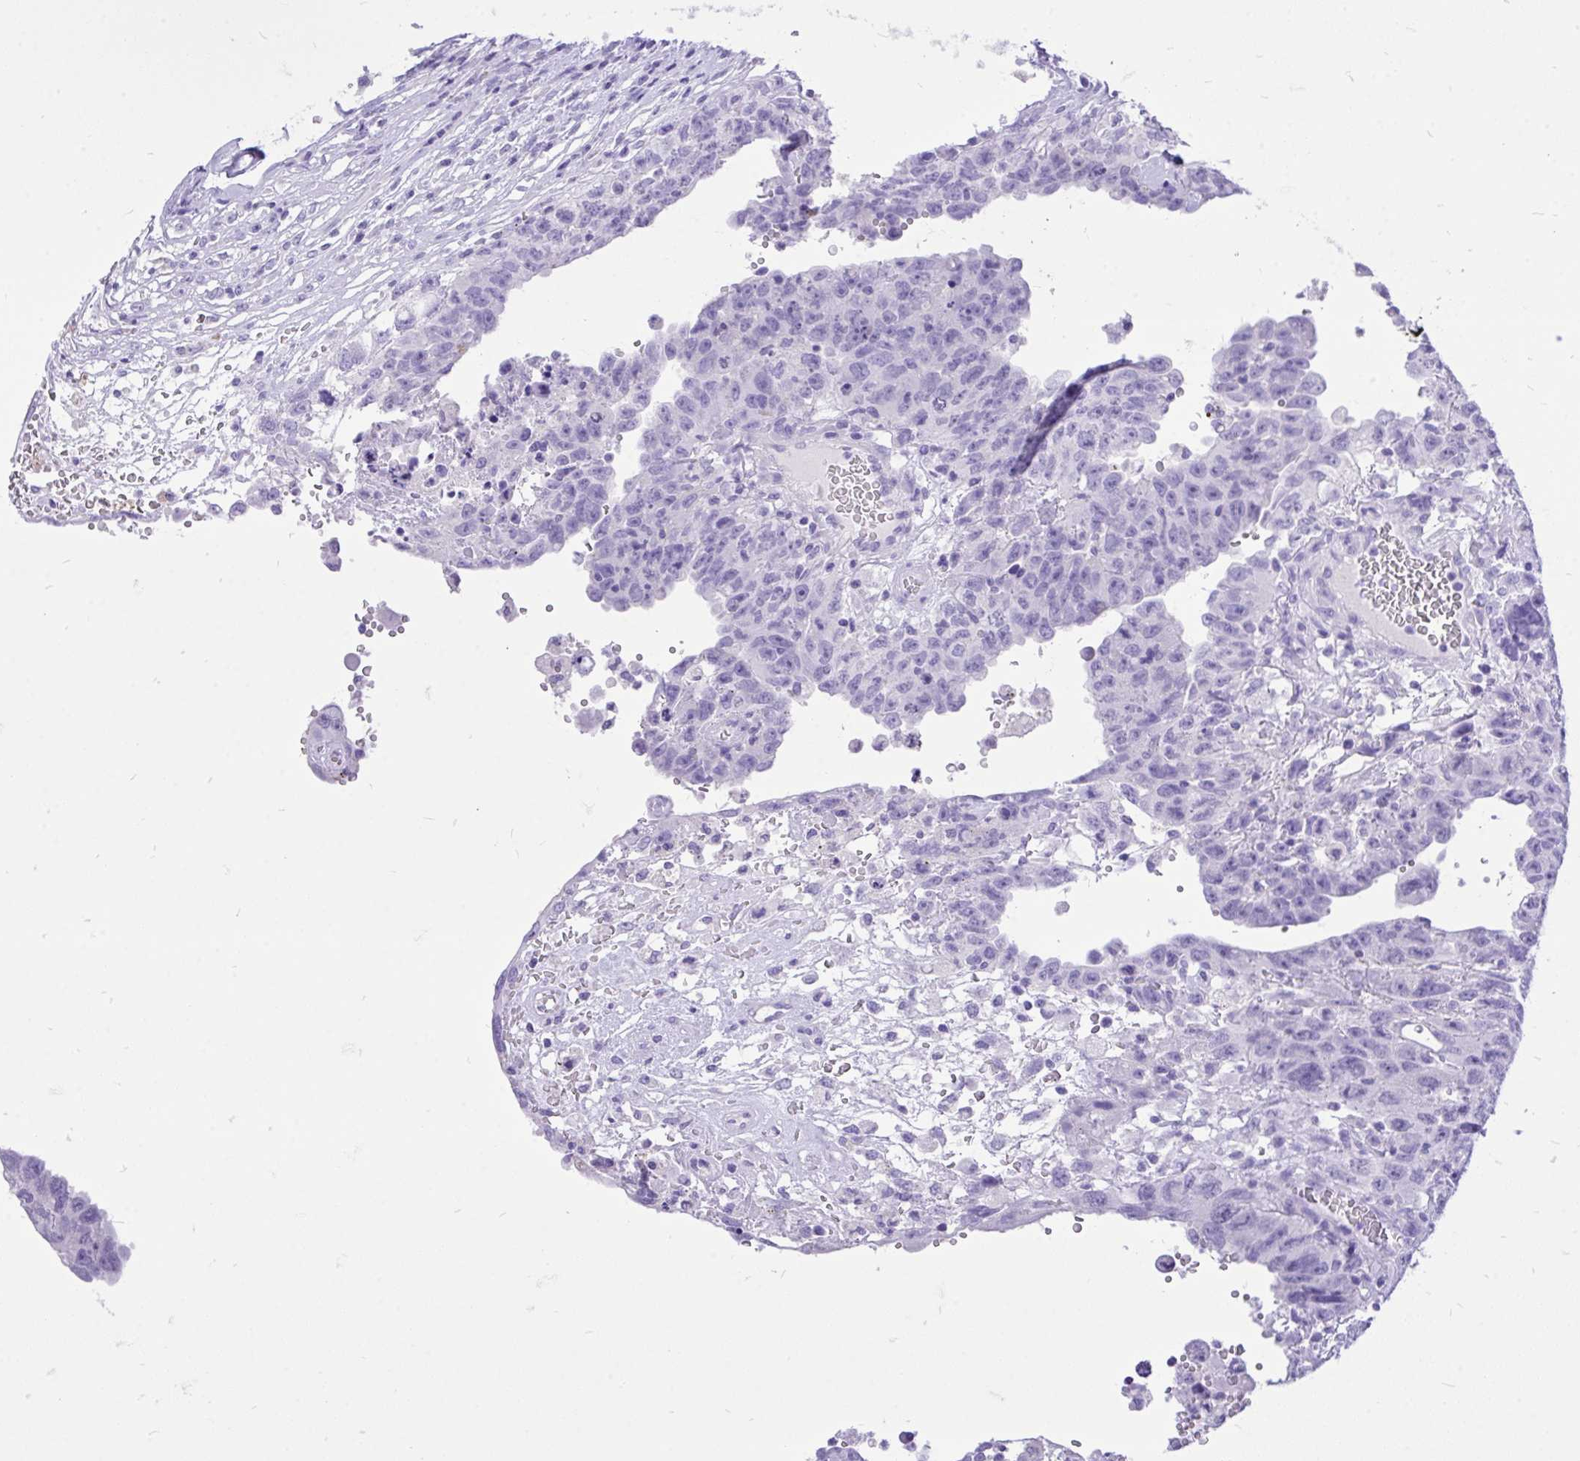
{"staining": {"intensity": "negative", "quantity": "none", "location": "none"}, "tissue": "testis cancer", "cell_type": "Tumor cells", "image_type": "cancer", "snomed": [{"axis": "morphology", "description": "Carcinoma, Embryonal, NOS"}, {"axis": "topography", "description": "Testis"}], "caption": "A histopathology image of embryonal carcinoma (testis) stained for a protein displays no brown staining in tumor cells.", "gene": "MON1A", "patient": {"sex": "male", "age": 26}}